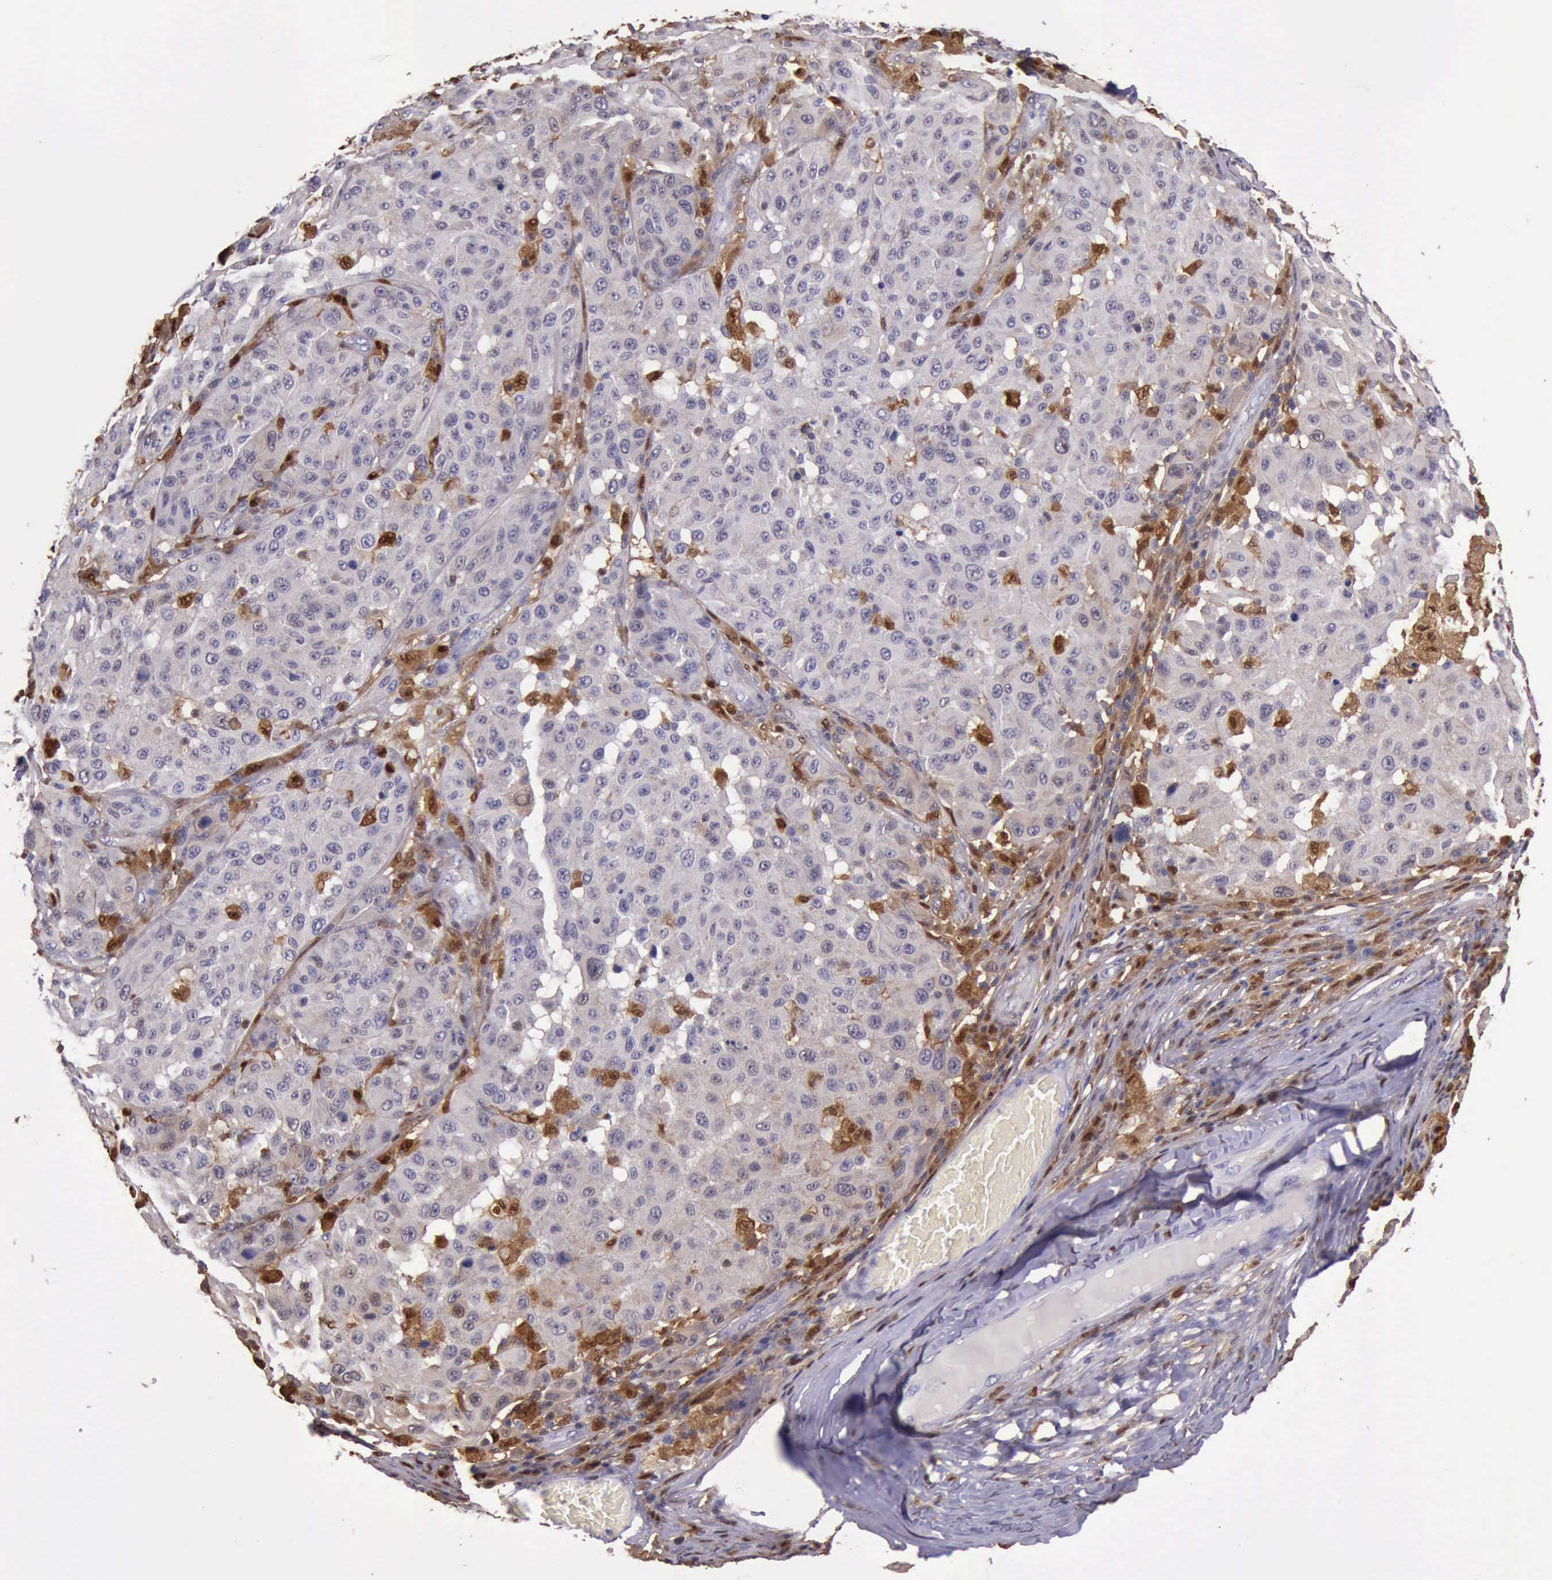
{"staining": {"intensity": "strong", "quantity": "<25%", "location": "cytoplasmic/membranous"}, "tissue": "melanoma", "cell_type": "Tumor cells", "image_type": "cancer", "snomed": [{"axis": "morphology", "description": "Malignant melanoma, NOS"}, {"axis": "topography", "description": "Skin"}], "caption": "Protein expression analysis of human malignant melanoma reveals strong cytoplasmic/membranous staining in about <25% of tumor cells.", "gene": "TYMP", "patient": {"sex": "female", "age": 77}}